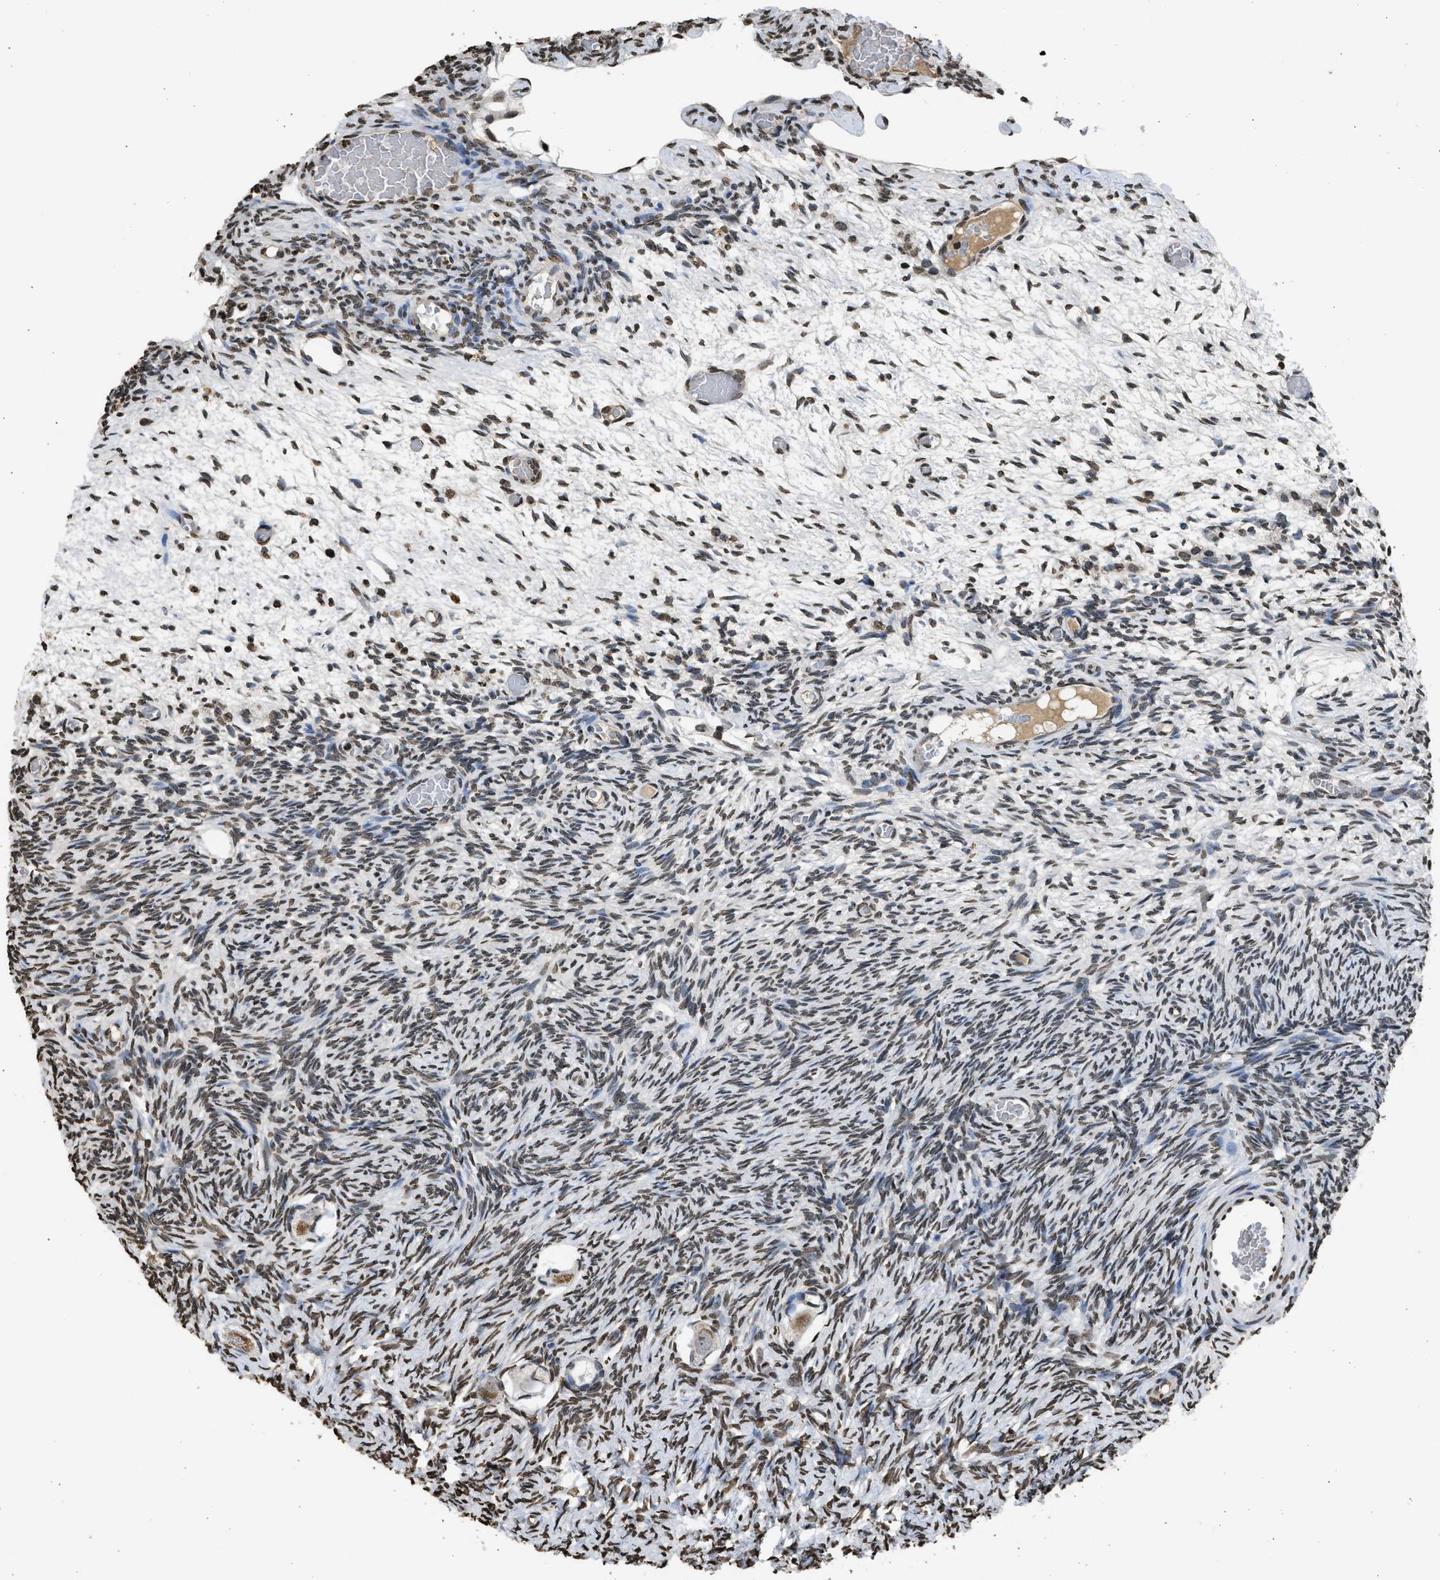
{"staining": {"intensity": "moderate", "quantity": "25%-75%", "location": "cytoplasmic/membranous"}, "tissue": "ovary", "cell_type": "Follicle cells", "image_type": "normal", "snomed": [{"axis": "morphology", "description": "Normal tissue, NOS"}, {"axis": "topography", "description": "Ovary"}], "caption": "This image exhibits immunohistochemistry (IHC) staining of unremarkable human ovary, with medium moderate cytoplasmic/membranous positivity in approximately 25%-75% of follicle cells.", "gene": "RRAGC", "patient": {"sex": "female", "age": 27}}